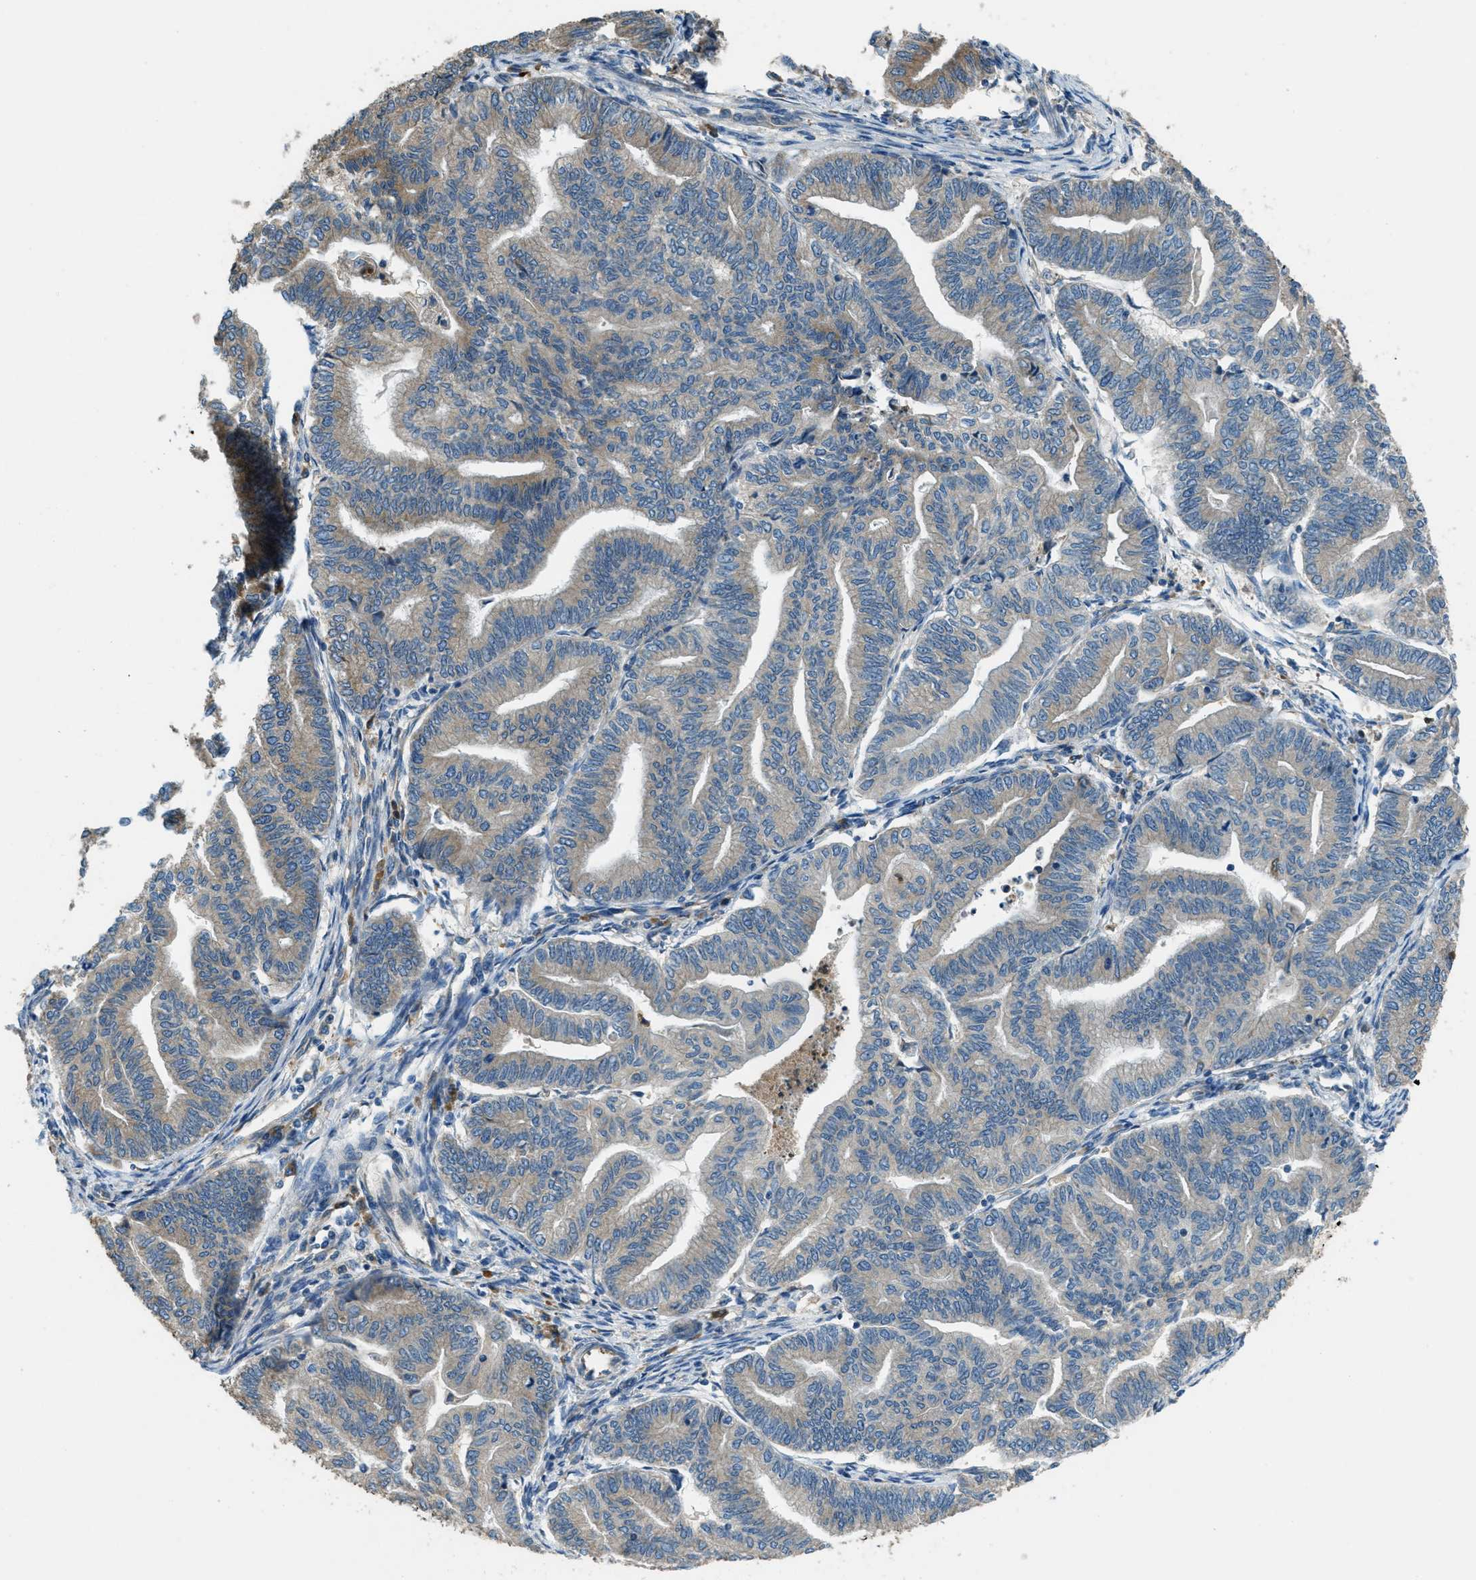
{"staining": {"intensity": "weak", "quantity": ">75%", "location": "cytoplasmic/membranous"}, "tissue": "endometrial cancer", "cell_type": "Tumor cells", "image_type": "cancer", "snomed": [{"axis": "morphology", "description": "Adenocarcinoma, NOS"}, {"axis": "topography", "description": "Endometrium"}], "caption": "Immunohistochemistry (IHC) photomicrograph of human endometrial cancer (adenocarcinoma) stained for a protein (brown), which shows low levels of weak cytoplasmic/membranous staining in approximately >75% of tumor cells.", "gene": "GIMAP8", "patient": {"sex": "female", "age": 79}}